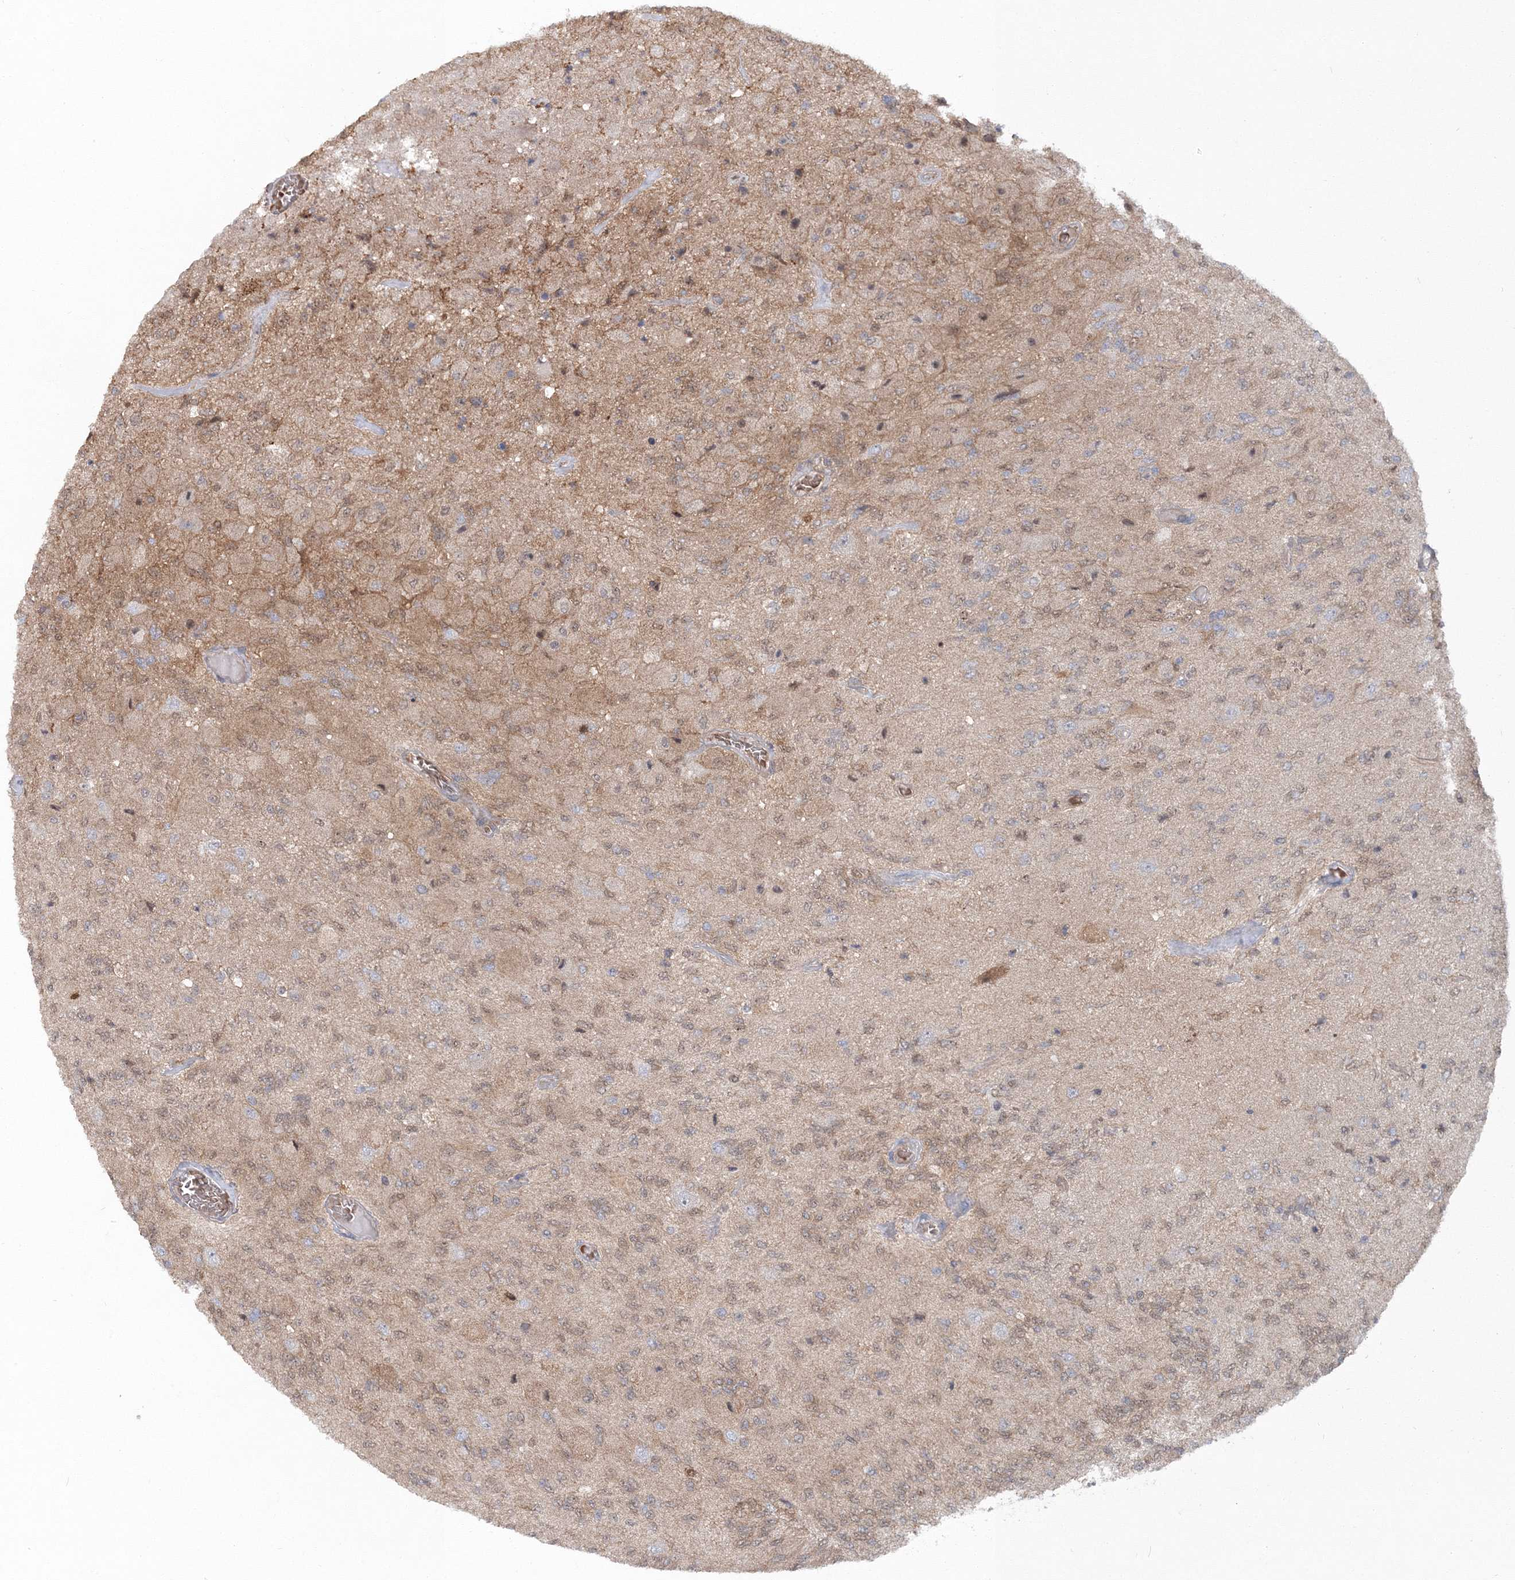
{"staining": {"intensity": "weak", "quantity": "<25%", "location": "cytoplasmic/membranous,nuclear"}, "tissue": "glioma", "cell_type": "Tumor cells", "image_type": "cancer", "snomed": [{"axis": "morphology", "description": "Normal tissue, NOS"}, {"axis": "morphology", "description": "Glioma, malignant, High grade"}, {"axis": "topography", "description": "Cerebral cortex"}], "caption": "DAB immunohistochemical staining of glioma demonstrates no significant expression in tumor cells. (DAB immunohistochemistry (IHC) visualized using brightfield microscopy, high magnification).", "gene": "PCBD2", "patient": {"sex": "male", "age": 77}}